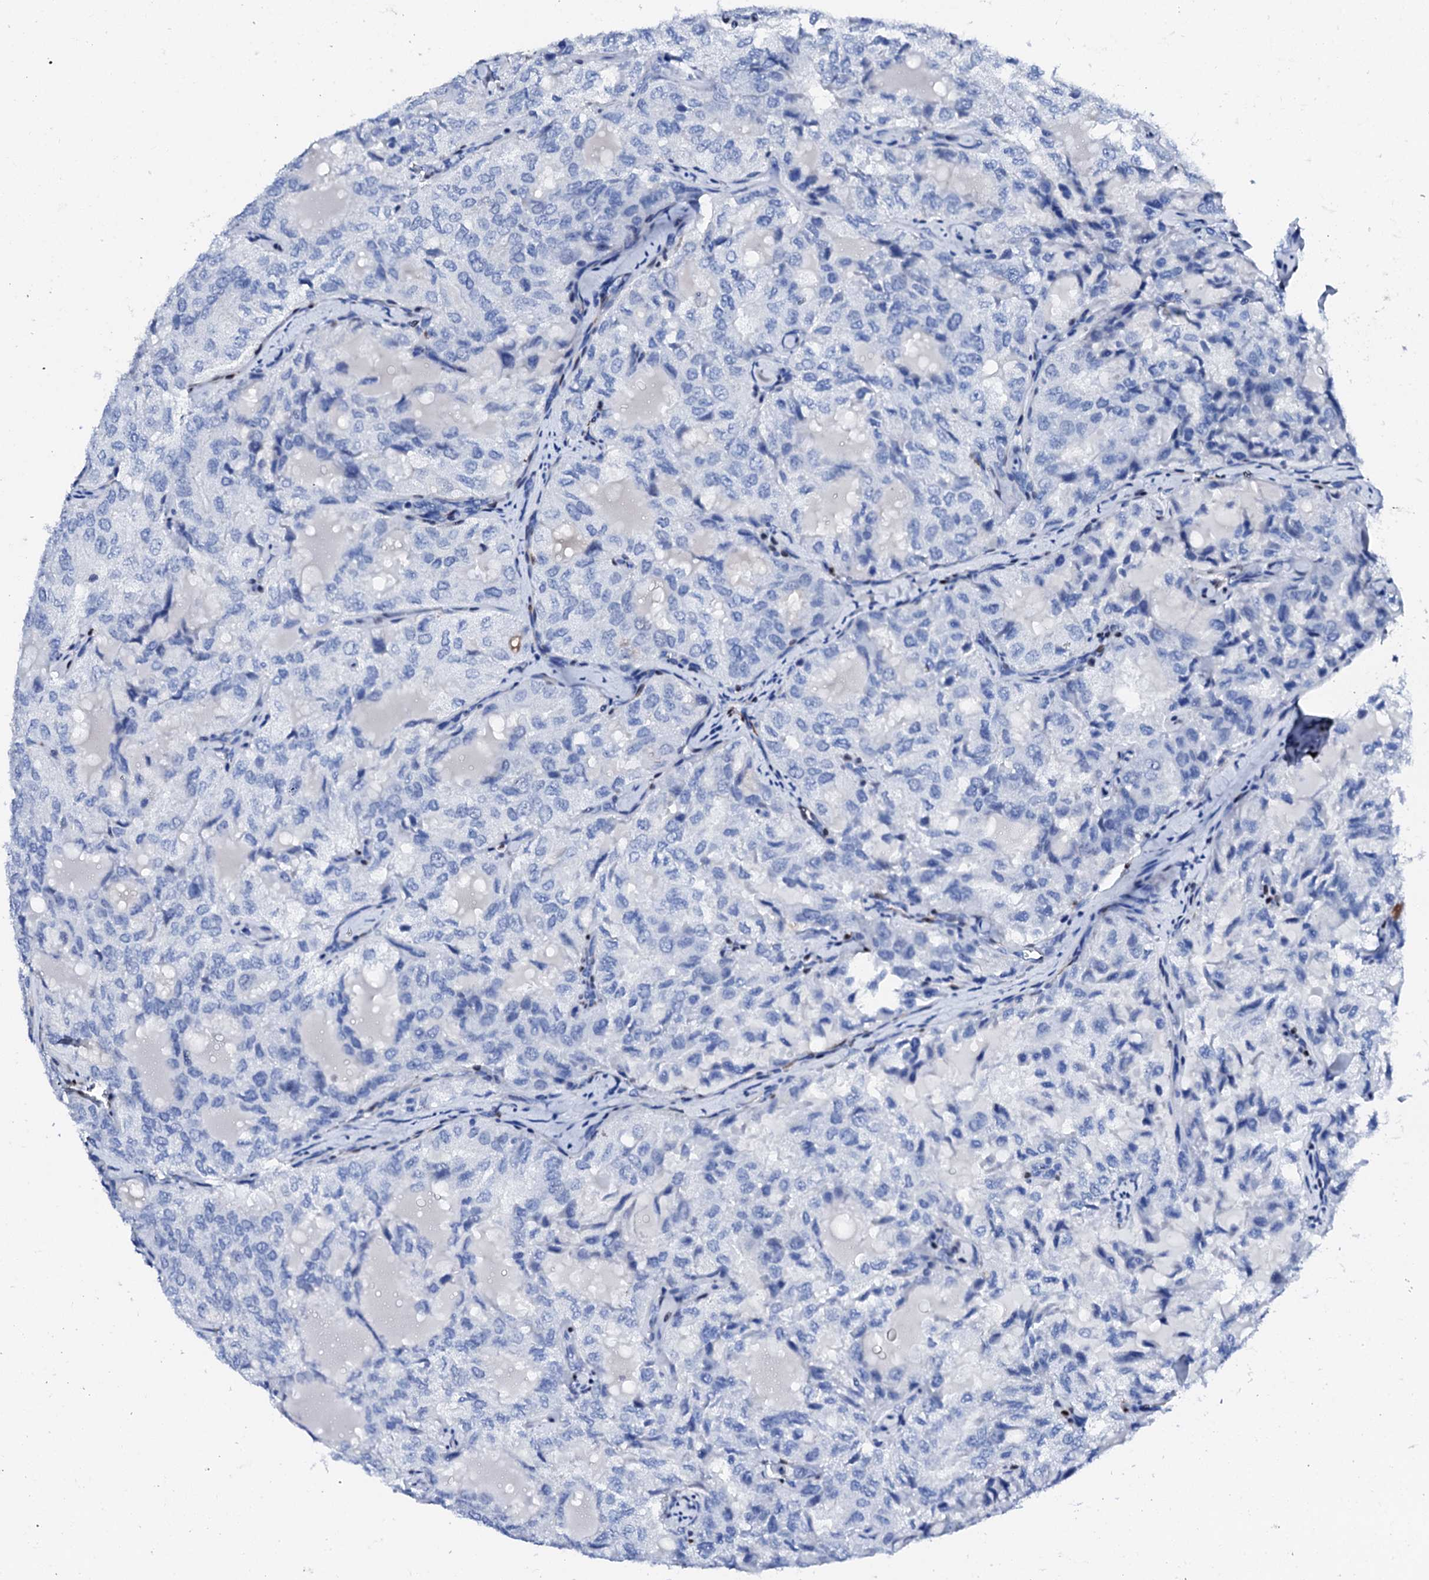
{"staining": {"intensity": "negative", "quantity": "none", "location": "none"}, "tissue": "thyroid cancer", "cell_type": "Tumor cells", "image_type": "cancer", "snomed": [{"axis": "morphology", "description": "Follicular adenoma carcinoma, NOS"}, {"axis": "topography", "description": "Thyroid gland"}], "caption": "DAB (3,3'-diaminobenzidine) immunohistochemical staining of human thyroid cancer exhibits no significant expression in tumor cells. (Stains: DAB (3,3'-diaminobenzidine) IHC with hematoxylin counter stain, Microscopy: brightfield microscopy at high magnification).", "gene": "NRIP2", "patient": {"sex": "male", "age": 75}}